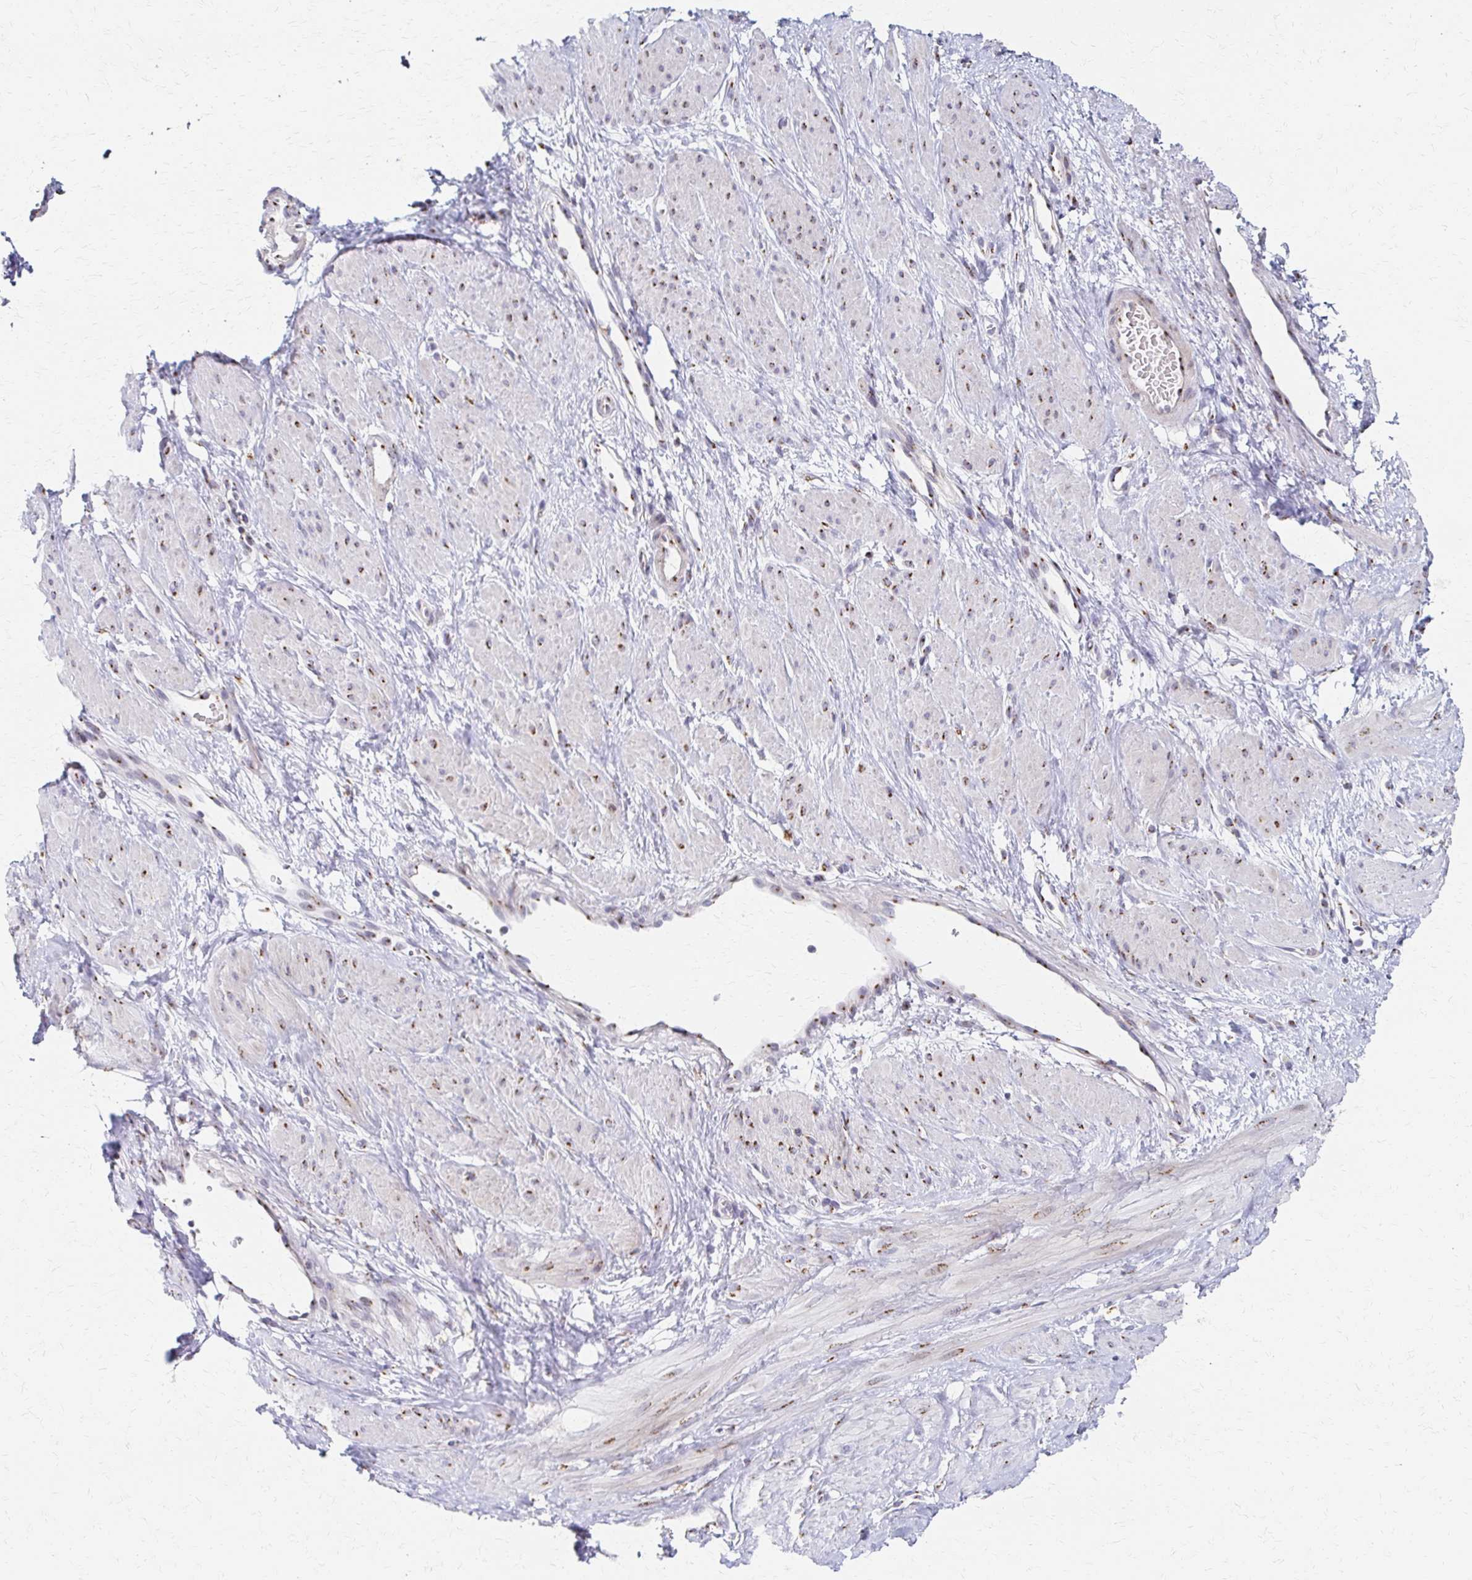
{"staining": {"intensity": "moderate", "quantity": "<25%", "location": "cytoplasmic/membranous"}, "tissue": "smooth muscle", "cell_type": "Smooth muscle cells", "image_type": "normal", "snomed": [{"axis": "morphology", "description": "Normal tissue, NOS"}, {"axis": "topography", "description": "Smooth muscle"}, {"axis": "topography", "description": "Uterus"}], "caption": "High-magnification brightfield microscopy of unremarkable smooth muscle stained with DAB (brown) and counterstained with hematoxylin (blue). smooth muscle cells exhibit moderate cytoplasmic/membranous expression is appreciated in about<25% of cells.", "gene": "ENSG00000254692", "patient": {"sex": "female", "age": 39}}